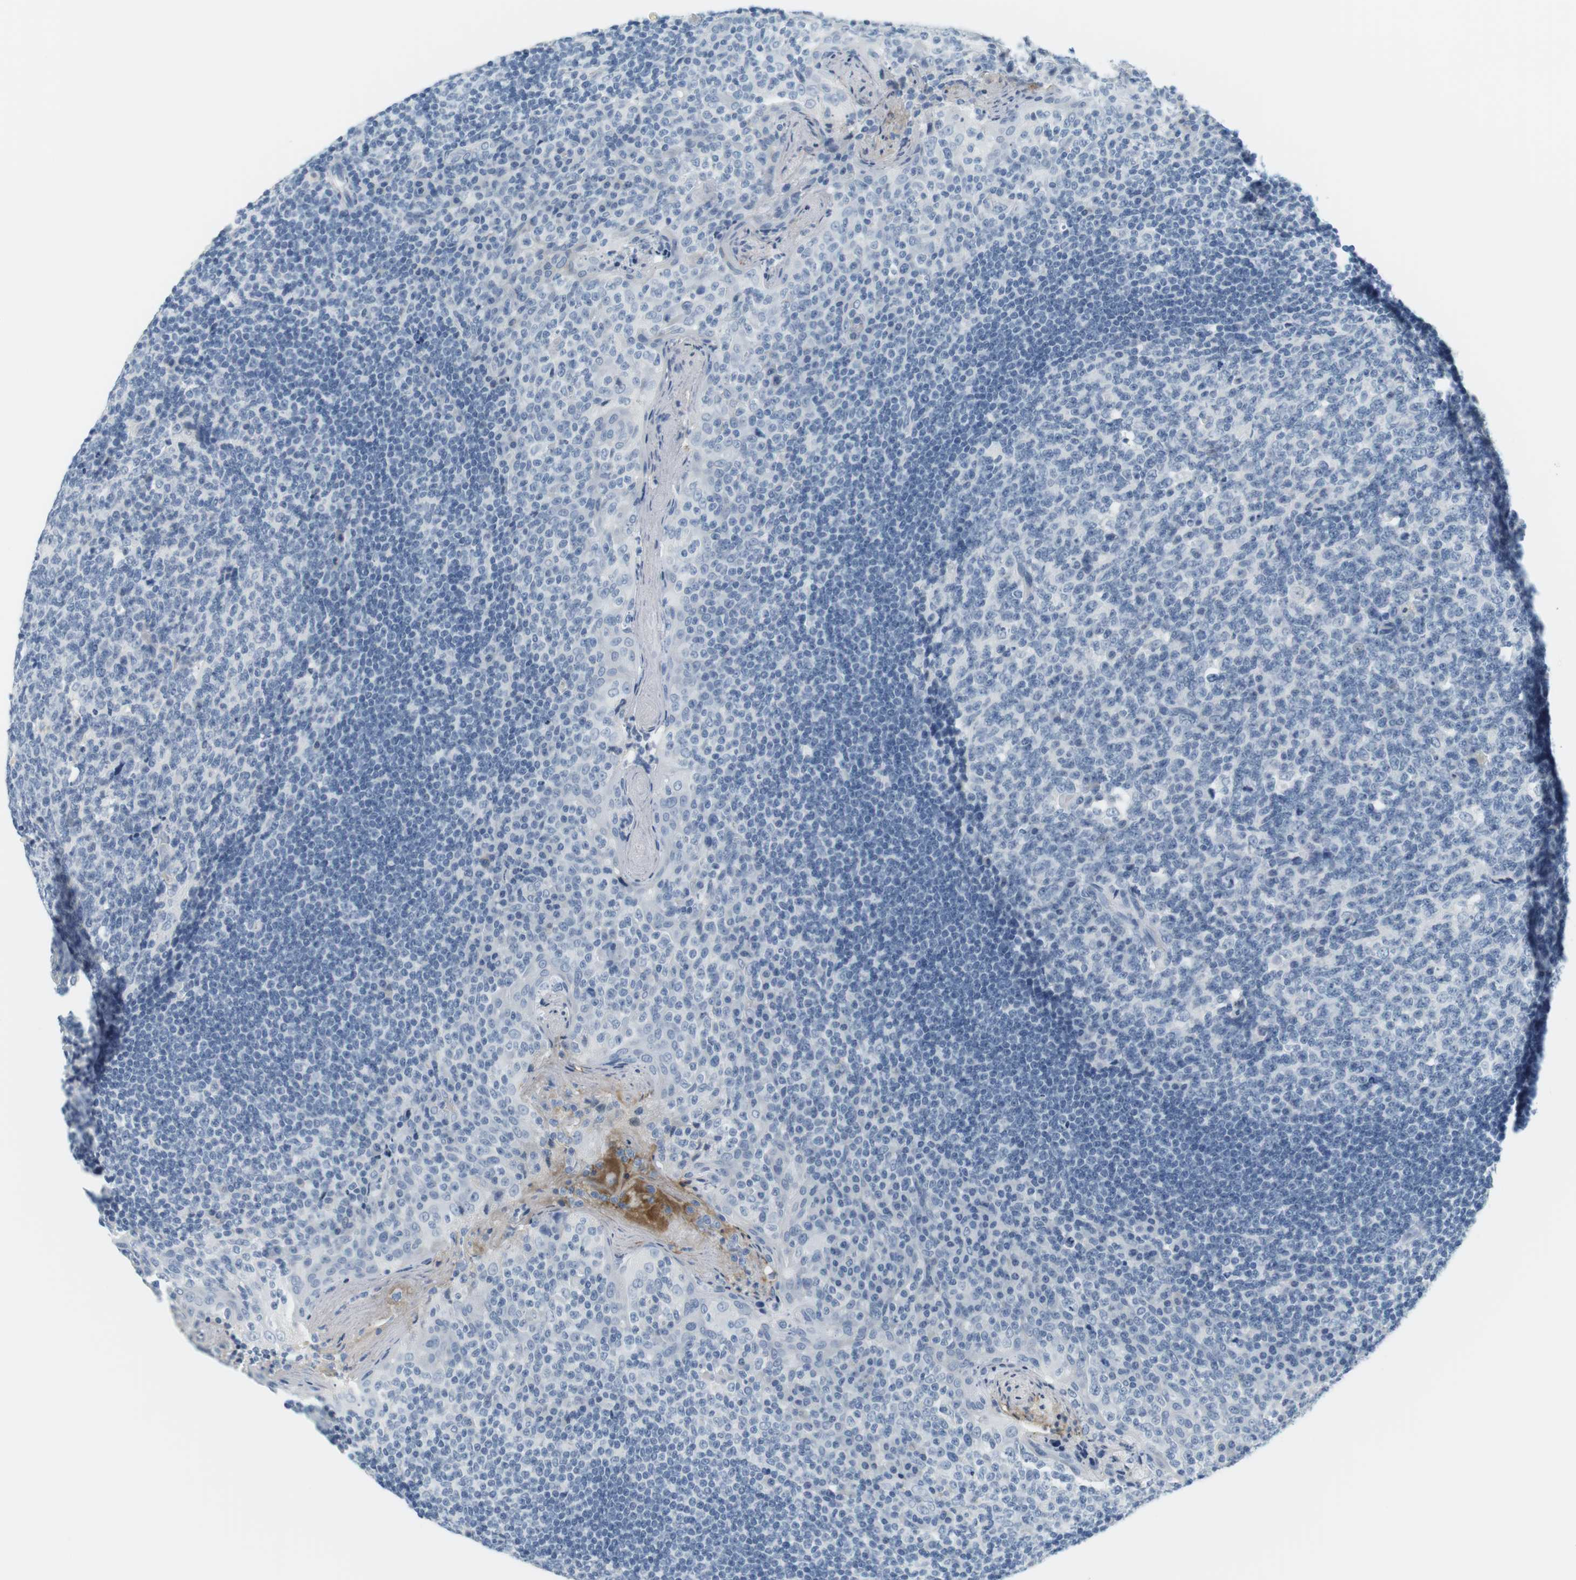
{"staining": {"intensity": "negative", "quantity": "none", "location": "none"}, "tissue": "tonsil", "cell_type": "Germinal center cells", "image_type": "normal", "snomed": [{"axis": "morphology", "description": "Normal tissue, NOS"}, {"axis": "topography", "description": "Tonsil"}], "caption": "High power microscopy photomicrograph of an immunohistochemistry (IHC) photomicrograph of unremarkable tonsil, revealing no significant staining in germinal center cells.", "gene": "APOB", "patient": {"sex": "male", "age": 17}}